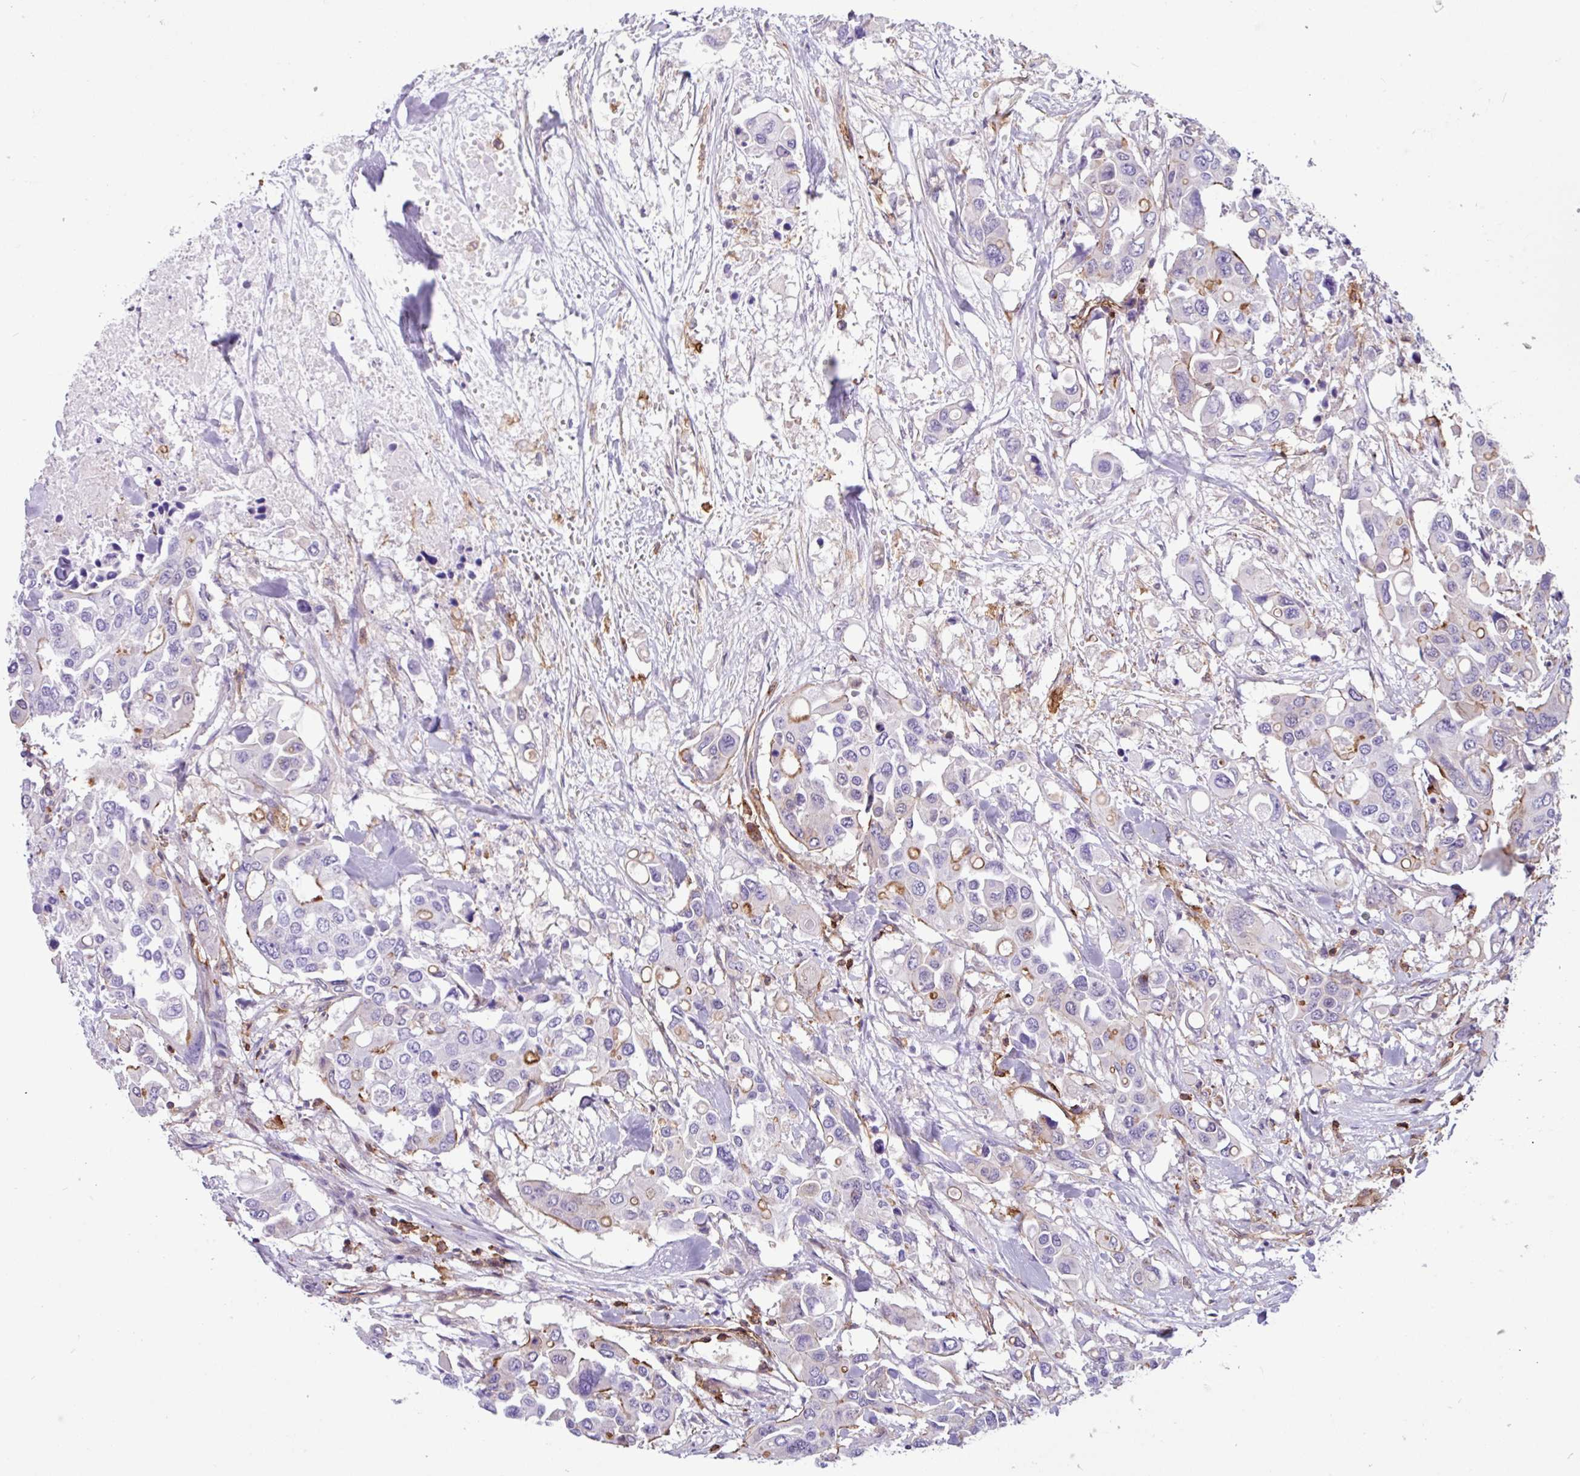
{"staining": {"intensity": "negative", "quantity": "none", "location": "none"}, "tissue": "colorectal cancer", "cell_type": "Tumor cells", "image_type": "cancer", "snomed": [{"axis": "morphology", "description": "Adenocarcinoma, NOS"}, {"axis": "topography", "description": "Colon"}], "caption": "IHC histopathology image of colorectal adenocarcinoma stained for a protein (brown), which exhibits no expression in tumor cells.", "gene": "PPP1R18", "patient": {"sex": "male", "age": 77}}